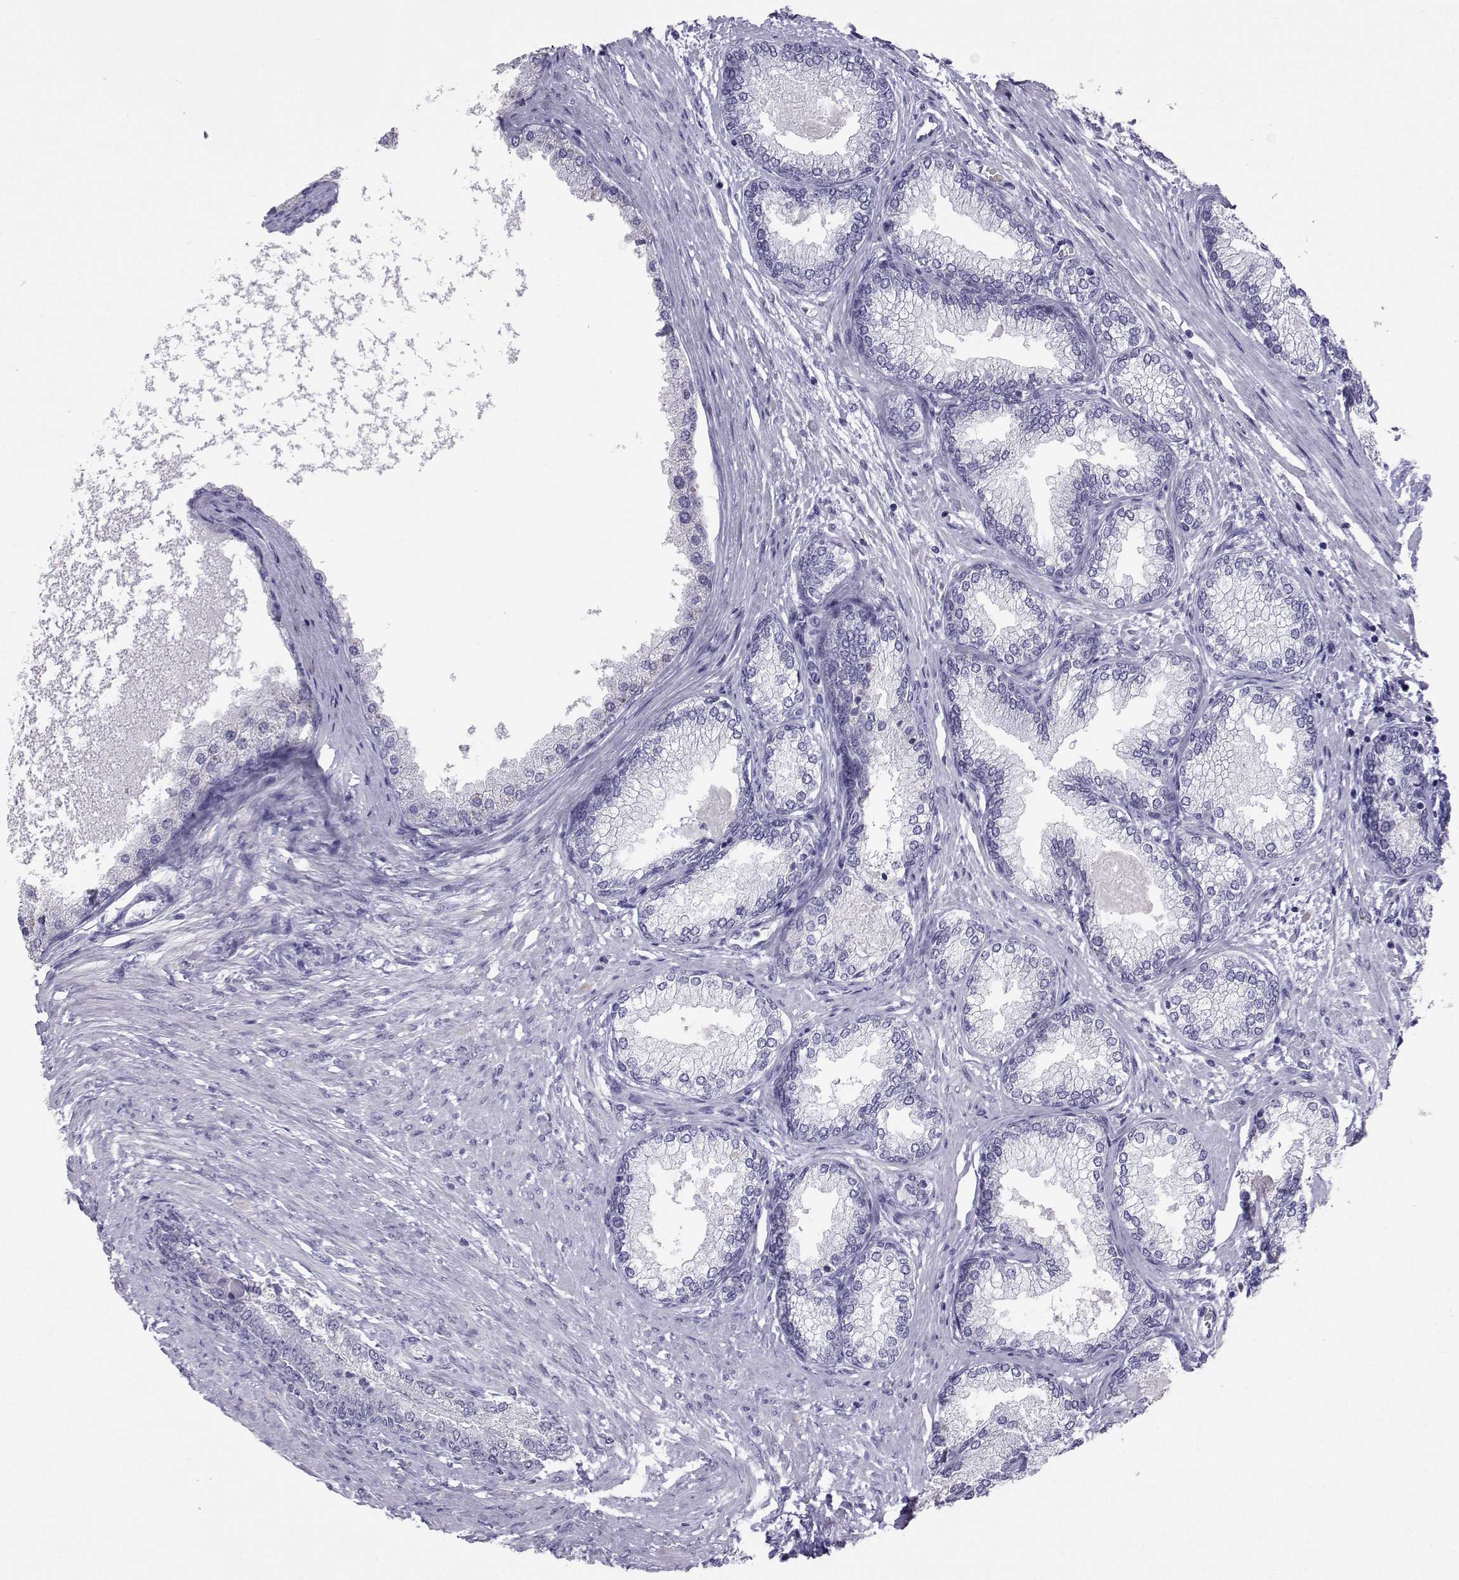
{"staining": {"intensity": "negative", "quantity": "none", "location": "none"}, "tissue": "prostate", "cell_type": "Glandular cells", "image_type": "normal", "snomed": [{"axis": "morphology", "description": "Normal tissue, NOS"}, {"axis": "topography", "description": "Prostate"}], "caption": "IHC photomicrograph of normal human prostate stained for a protein (brown), which shows no staining in glandular cells. (IHC, brightfield microscopy, high magnification).", "gene": "LORICRIN", "patient": {"sex": "male", "age": 72}}